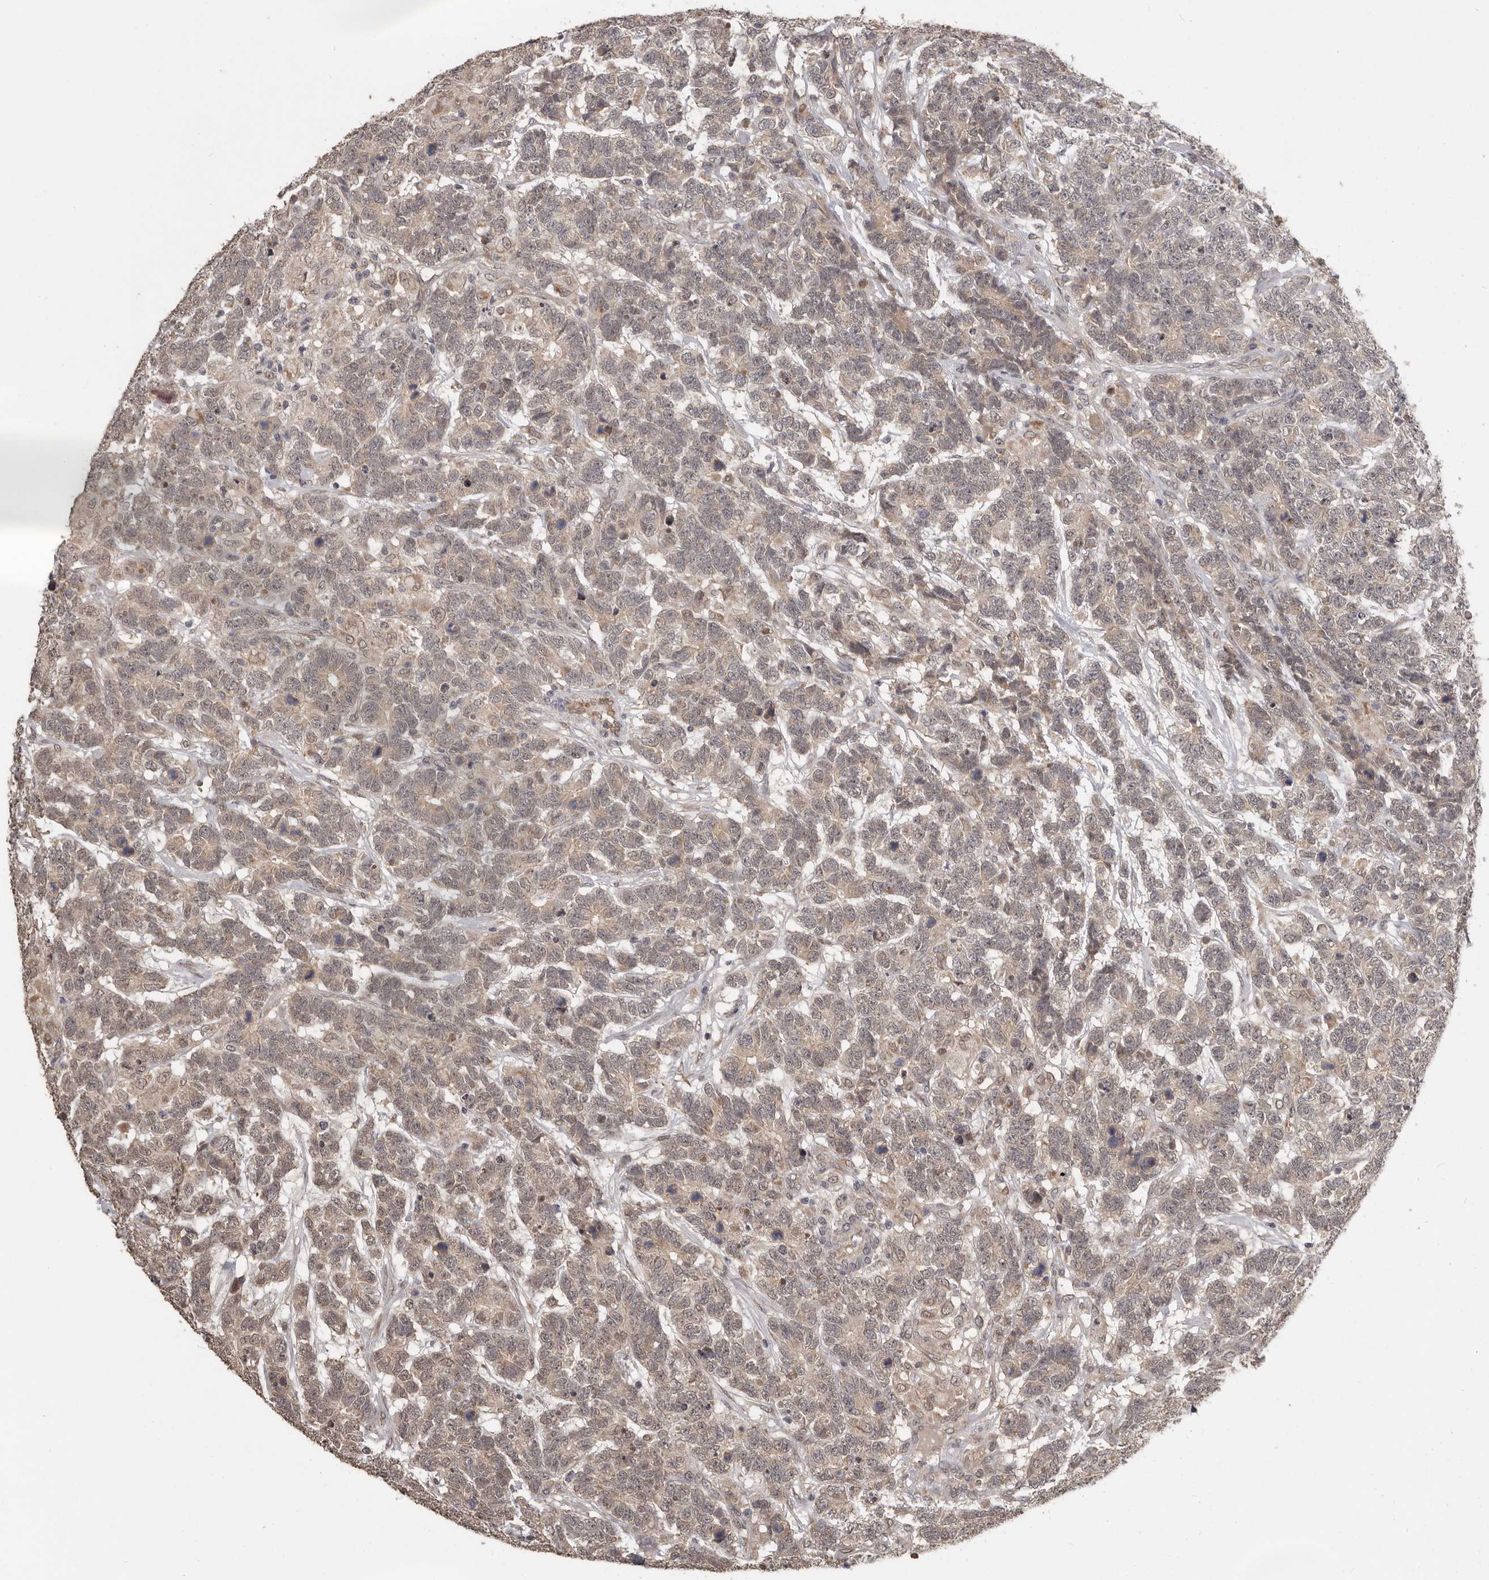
{"staining": {"intensity": "moderate", "quantity": ">75%", "location": "cytoplasmic/membranous,nuclear"}, "tissue": "testis cancer", "cell_type": "Tumor cells", "image_type": "cancer", "snomed": [{"axis": "morphology", "description": "Carcinoma, Embryonal, NOS"}, {"axis": "topography", "description": "Testis"}], "caption": "A photomicrograph of embryonal carcinoma (testis) stained for a protein displays moderate cytoplasmic/membranous and nuclear brown staining in tumor cells.", "gene": "ZFP14", "patient": {"sex": "male", "age": 26}}